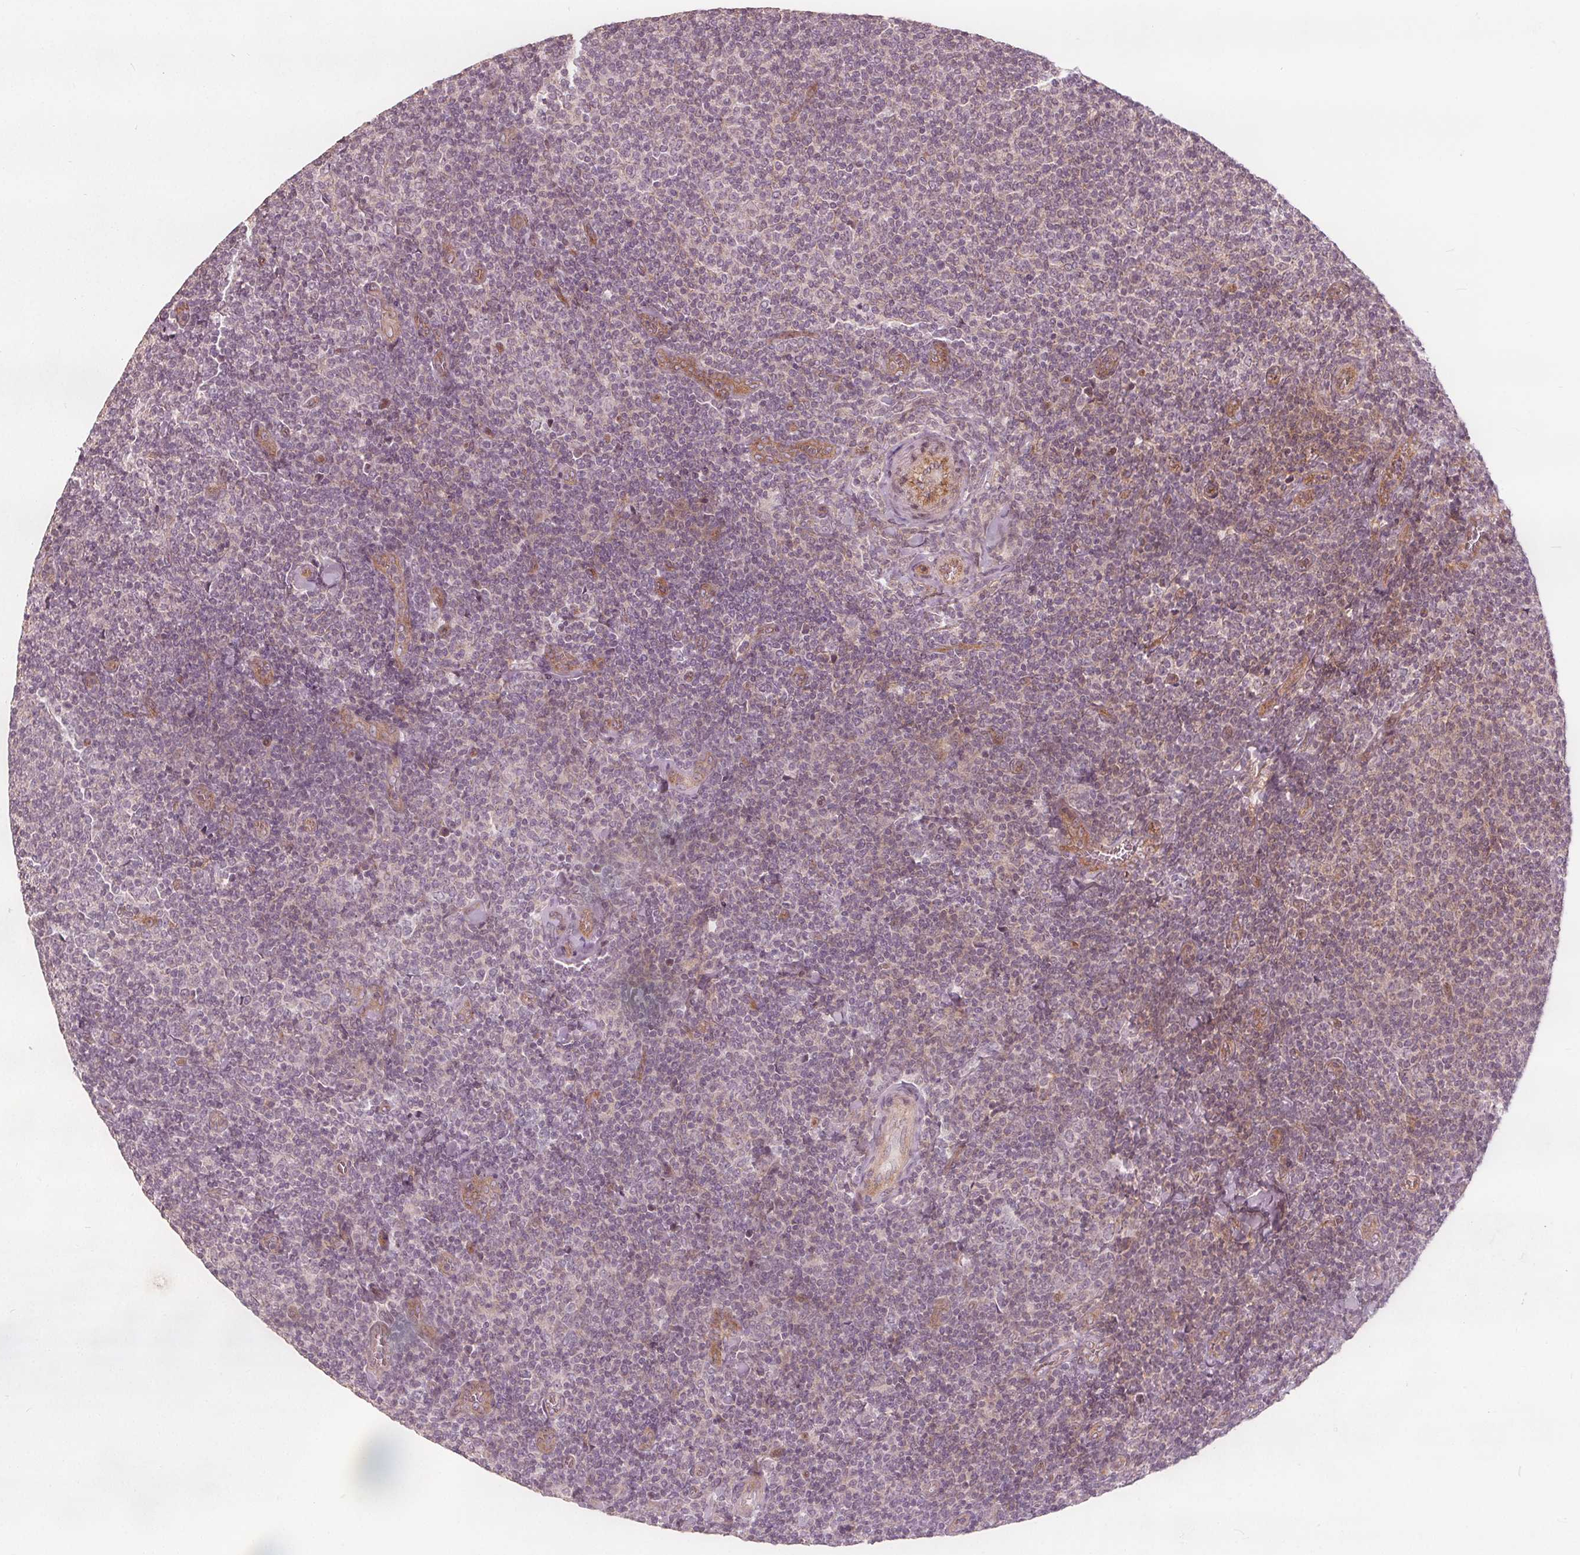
{"staining": {"intensity": "negative", "quantity": "none", "location": "none"}, "tissue": "lymphoma", "cell_type": "Tumor cells", "image_type": "cancer", "snomed": [{"axis": "morphology", "description": "Malignant lymphoma, non-Hodgkin's type, Low grade"}, {"axis": "topography", "description": "Lymph node"}], "caption": "An immunohistochemistry image of malignant lymphoma, non-Hodgkin's type (low-grade) is shown. There is no staining in tumor cells of malignant lymphoma, non-Hodgkin's type (low-grade).", "gene": "PTPRT", "patient": {"sex": "male", "age": 52}}